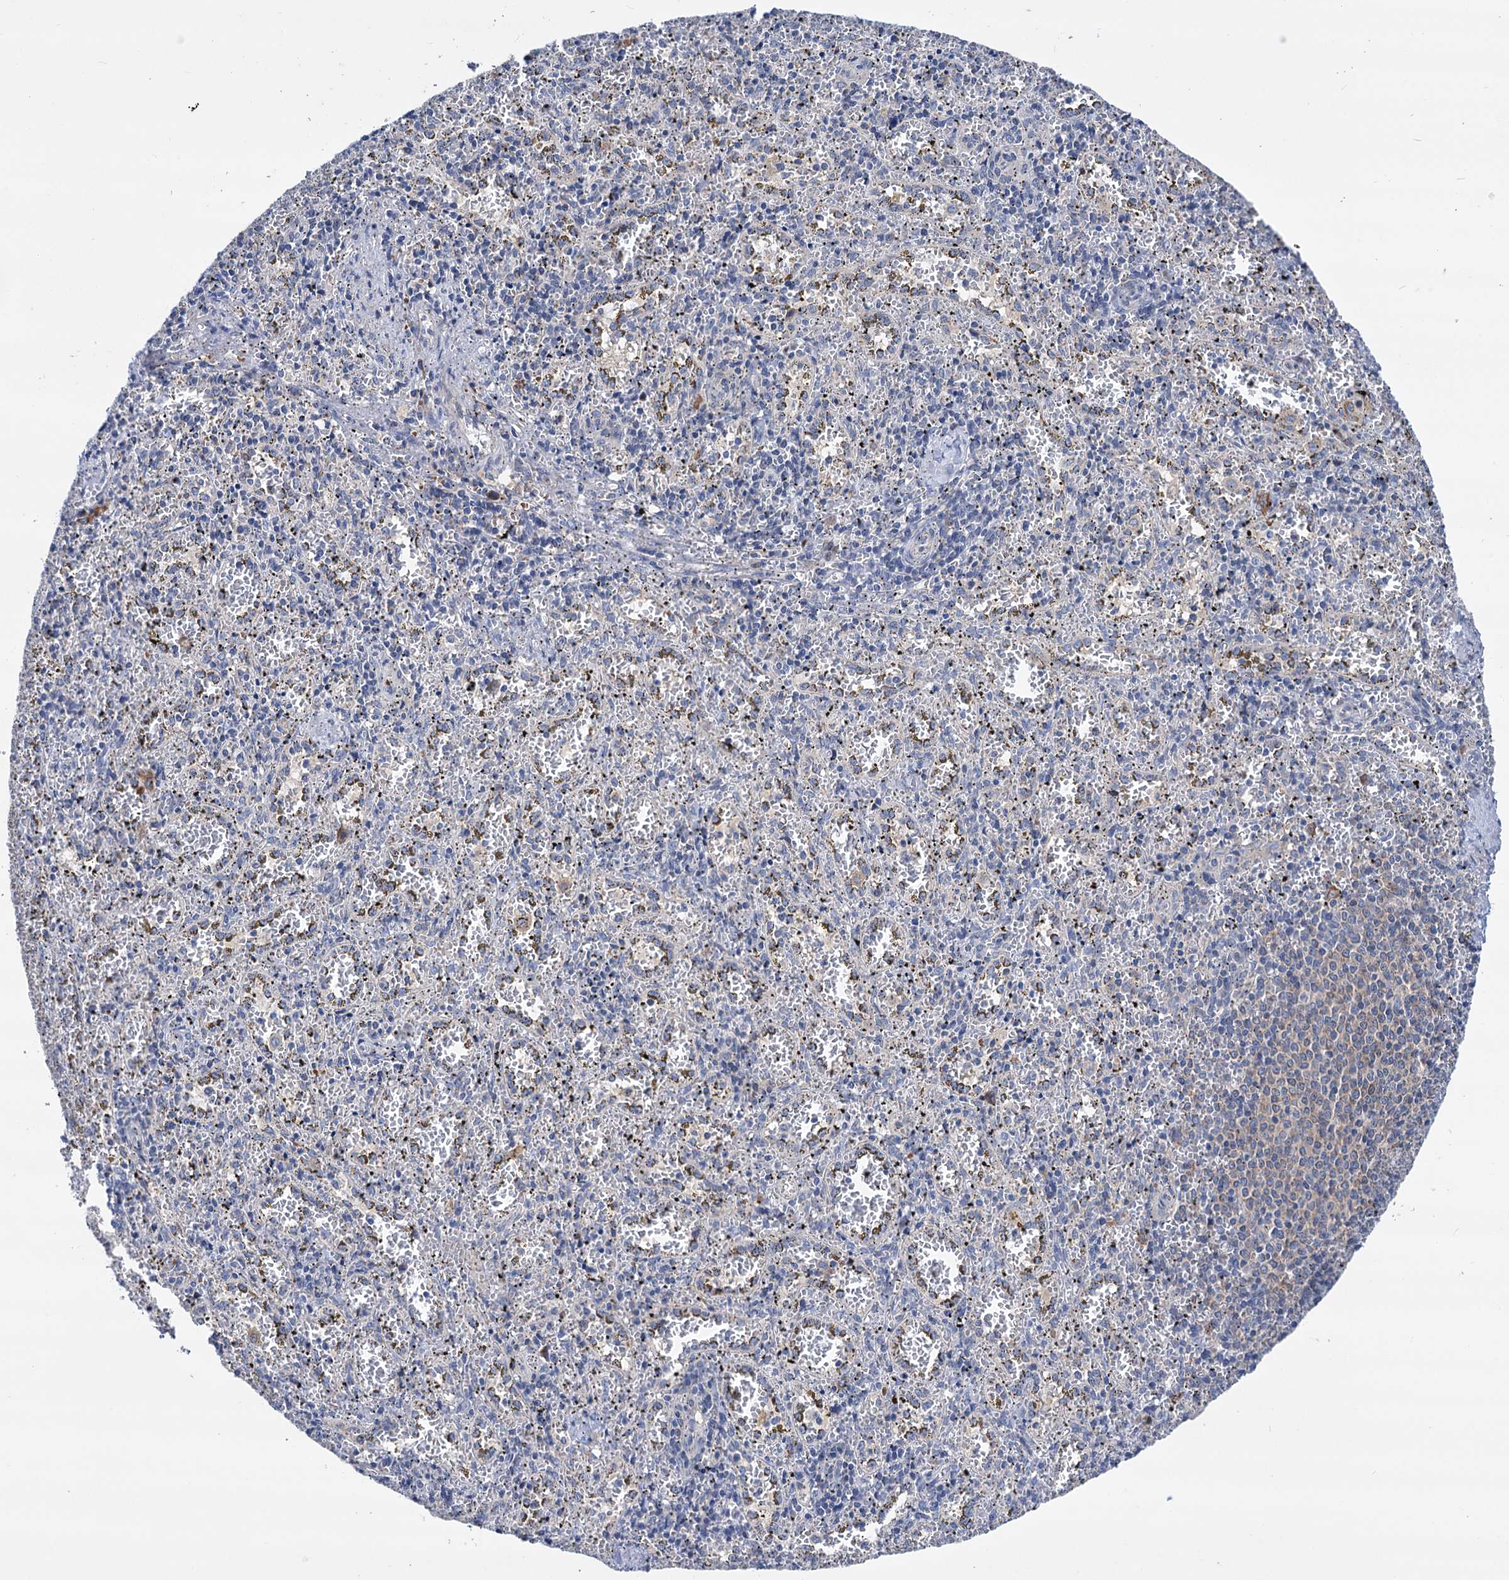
{"staining": {"intensity": "negative", "quantity": "none", "location": "none"}, "tissue": "spleen", "cell_type": "Cells in red pulp", "image_type": "normal", "snomed": [{"axis": "morphology", "description": "Normal tissue, NOS"}, {"axis": "topography", "description": "Spleen"}], "caption": "Immunohistochemical staining of unremarkable spleen demonstrates no significant expression in cells in red pulp. Nuclei are stained in blue.", "gene": "ZNRD2", "patient": {"sex": "male", "age": 11}}